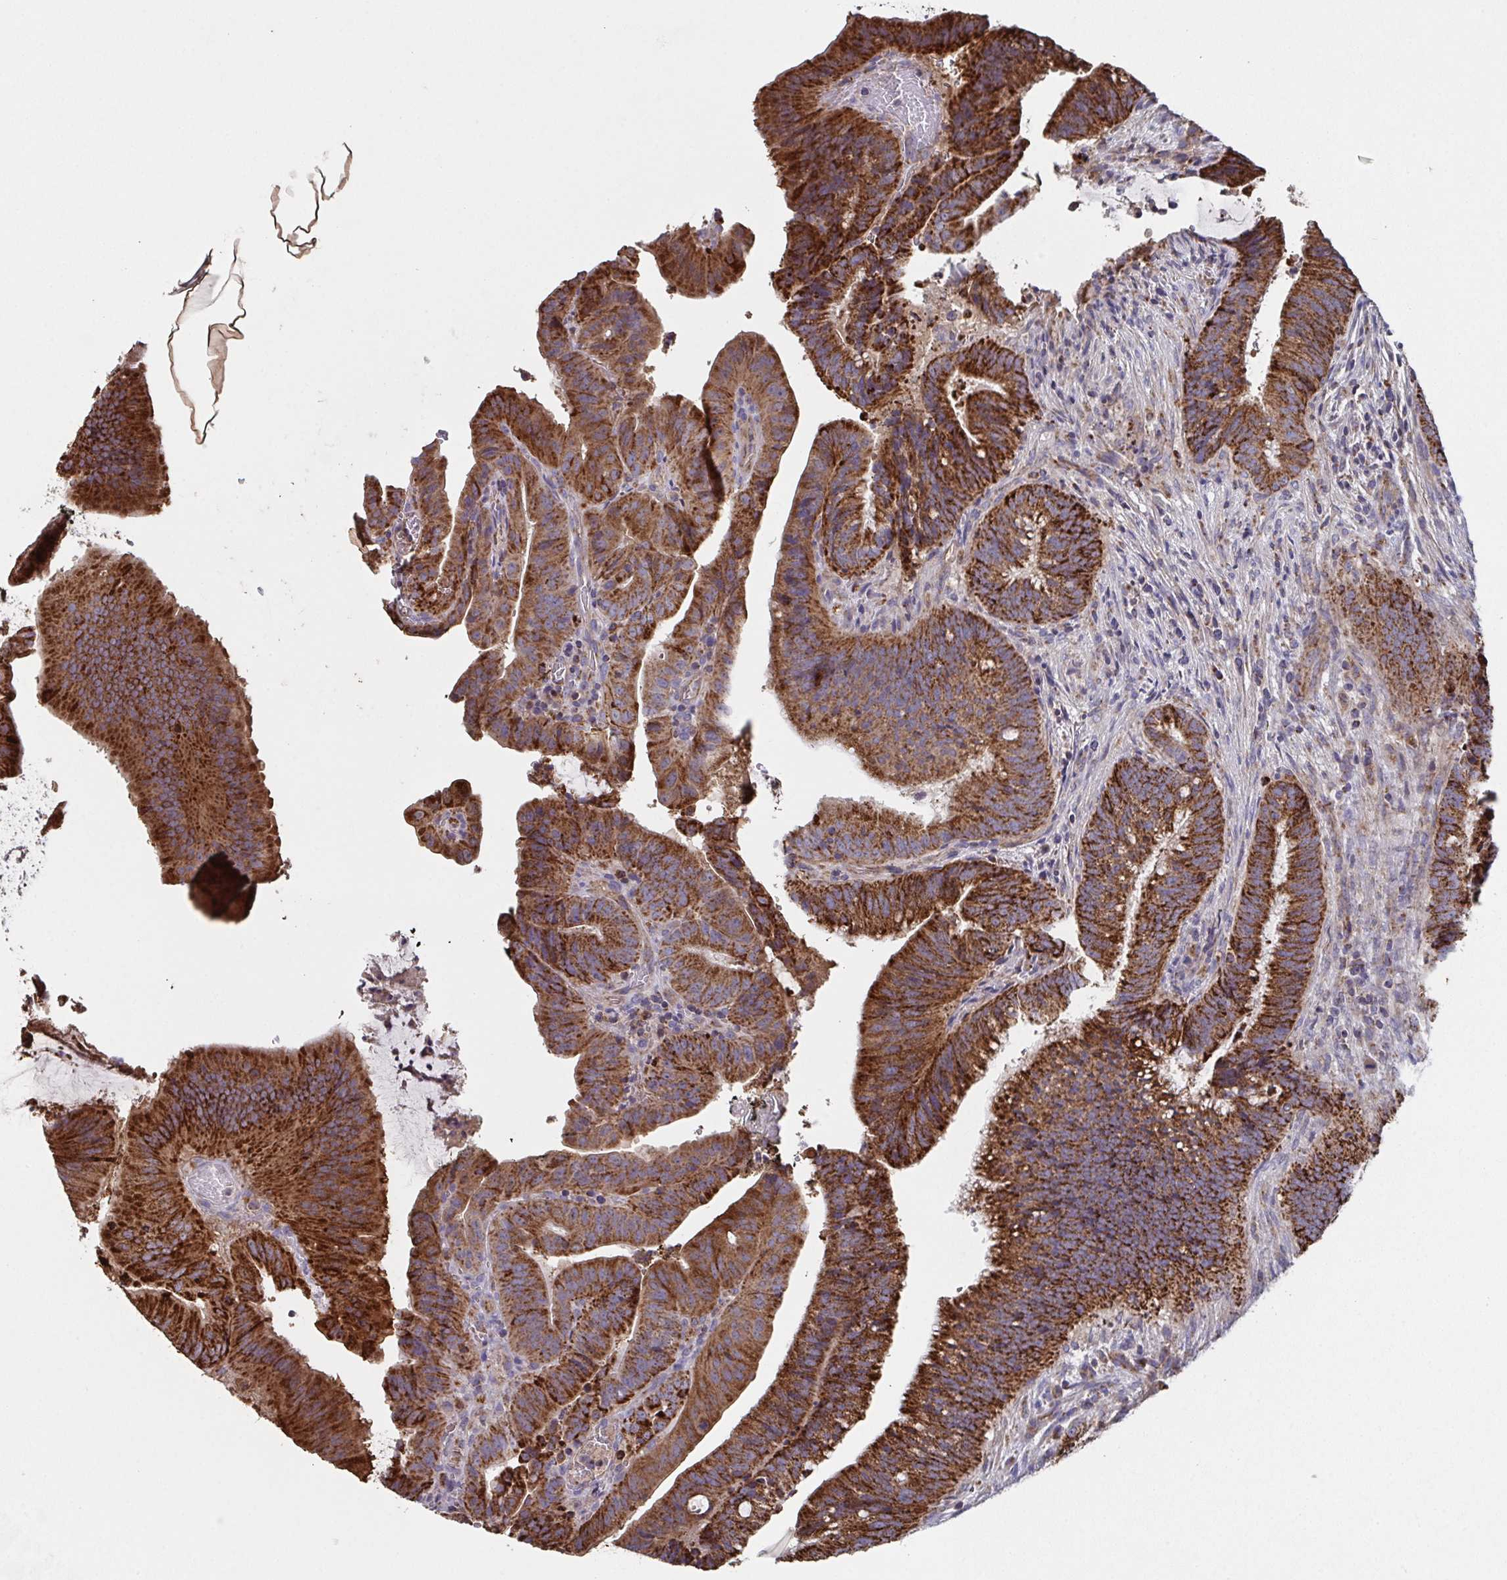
{"staining": {"intensity": "strong", "quantity": ">75%", "location": "cytoplasmic/membranous"}, "tissue": "colorectal cancer", "cell_type": "Tumor cells", "image_type": "cancer", "snomed": [{"axis": "morphology", "description": "Adenocarcinoma, NOS"}, {"axis": "topography", "description": "Colon"}], "caption": "This histopathology image demonstrates IHC staining of human colorectal cancer, with high strong cytoplasmic/membranous expression in about >75% of tumor cells.", "gene": "MT-ND3", "patient": {"sex": "female", "age": 43}}